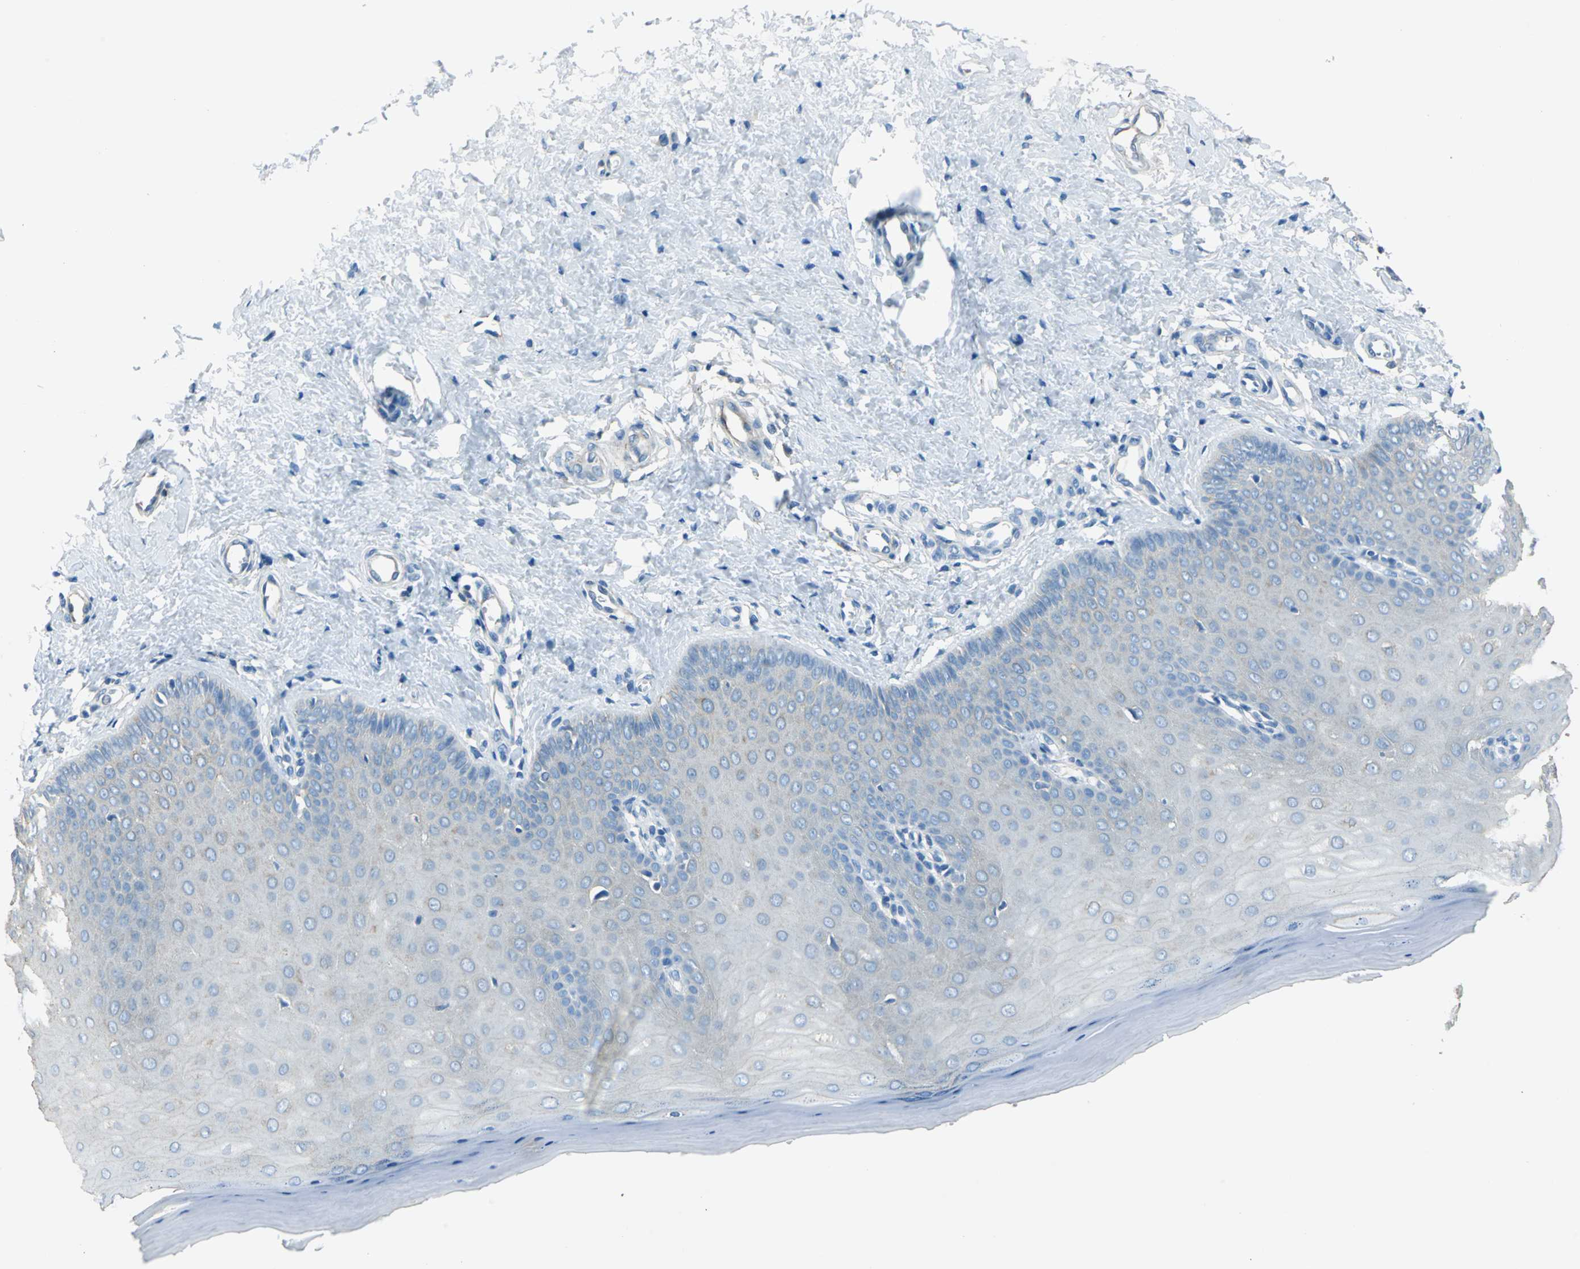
{"staining": {"intensity": "negative", "quantity": "none", "location": "none"}, "tissue": "cervix", "cell_type": "Glandular cells", "image_type": "normal", "snomed": [{"axis": "morphology", "description": "Normal tissue, NOS"}, {"axis": "topography", "description": "Cervix"}], "caption": "The IHC micrograph has no significant expression in glandular cells of cervix. (DAB IHC, high magnification).", "gene": "AKAP12", "patient": {"sex": "female", "age": 55}}